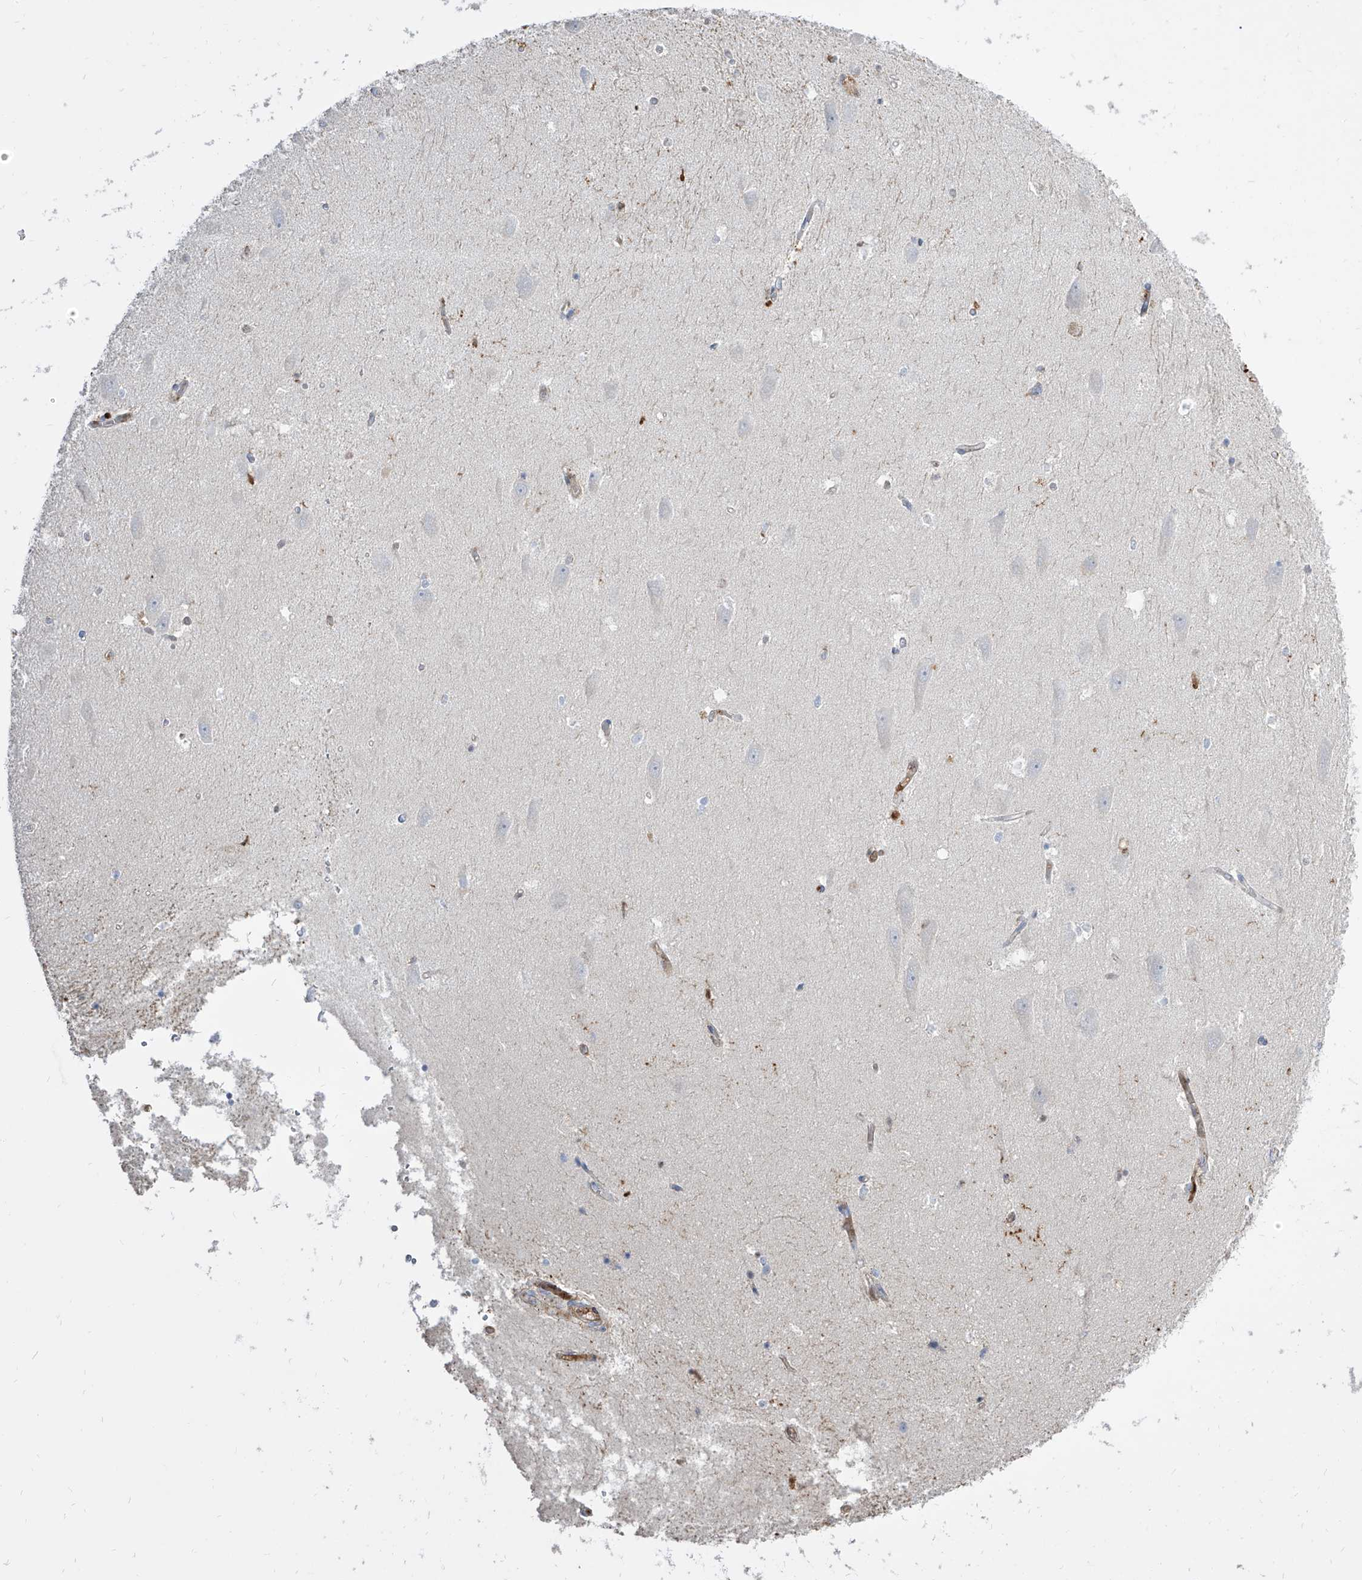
{"staining": {"intensity": "negative", "quantity": "none", "location": "none"}, "tissue": "hippocampus", "cell_type": "Glial cells", "image_type": "normal", "snomed": [{"axis": "morphology", "description": "Normal tissue, NOS"}, {"axis": "topography", "description": "Hippocampus"}], "caption": "This image is of benign hippocampus stained with immunohistochemistry (IHC) to label a protein in brown with the nuclei are counter-stained blue. There is no staining in glial cells.", "gene": "KYNU", "patient": {"sex": "male", "age": 45}}